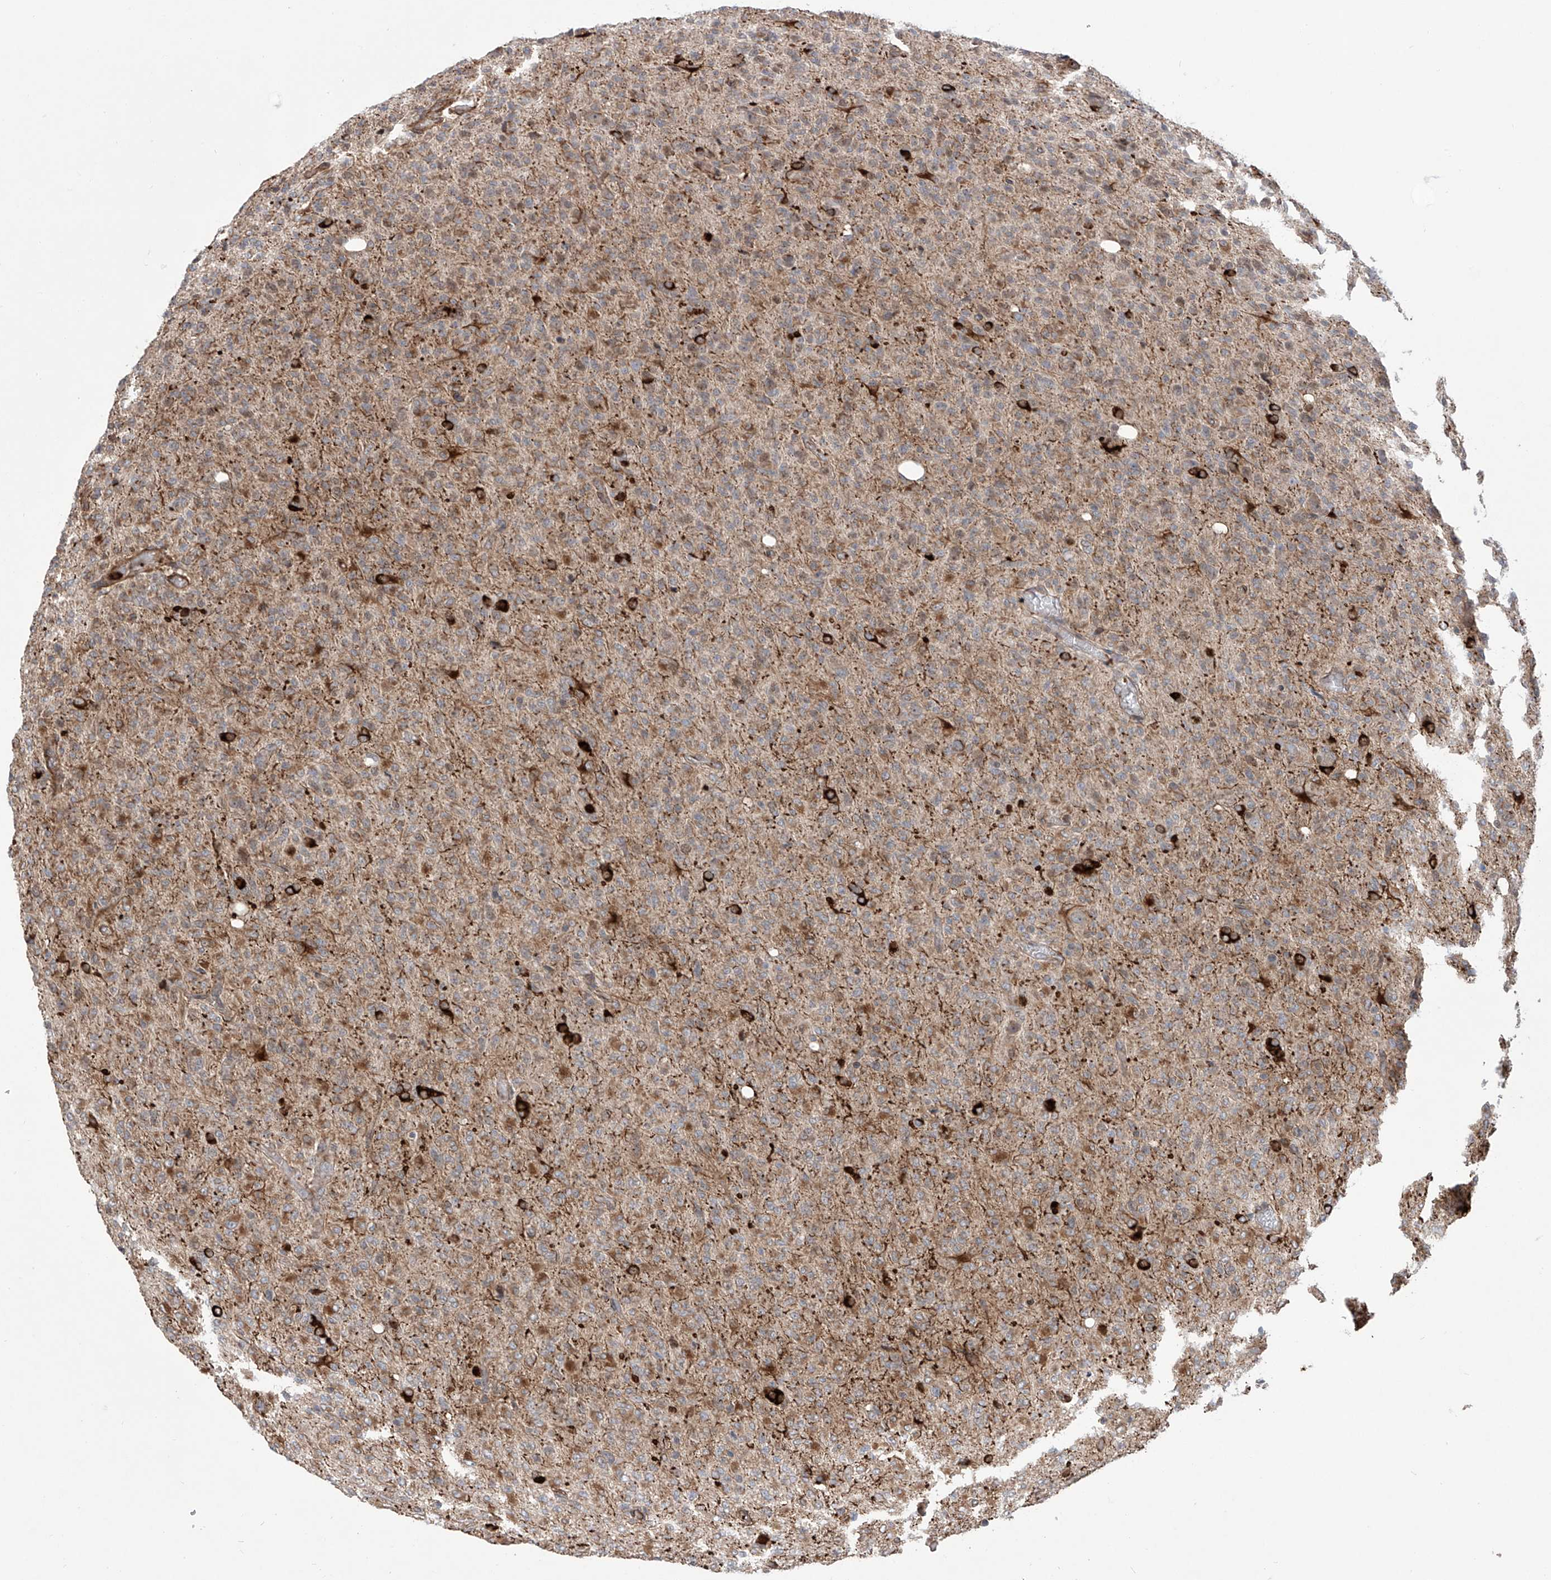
{"staining": {"intensity": "moderate", "quantity": "25%-75%", "location": "cytoplasmic/membranous"}, "tissue": "glioma", "cell_type": "Tumor cells", "image_type": "cancer", "snomed": [{"axis": "morphology", "description": "Glioma, malignant, High grade"}, {"axis": "topography", "description": "Brain"}], "caption": "IHC micrograph of human malignant glioma (high-grade) stained for a protein (brown), which exhibits medium levels of moderate cytoplasmic/membranous positivity in about 25%-75% of tumor cells.", "gene": "APAF1", "patient": {"sex": "female", "age": 57}}